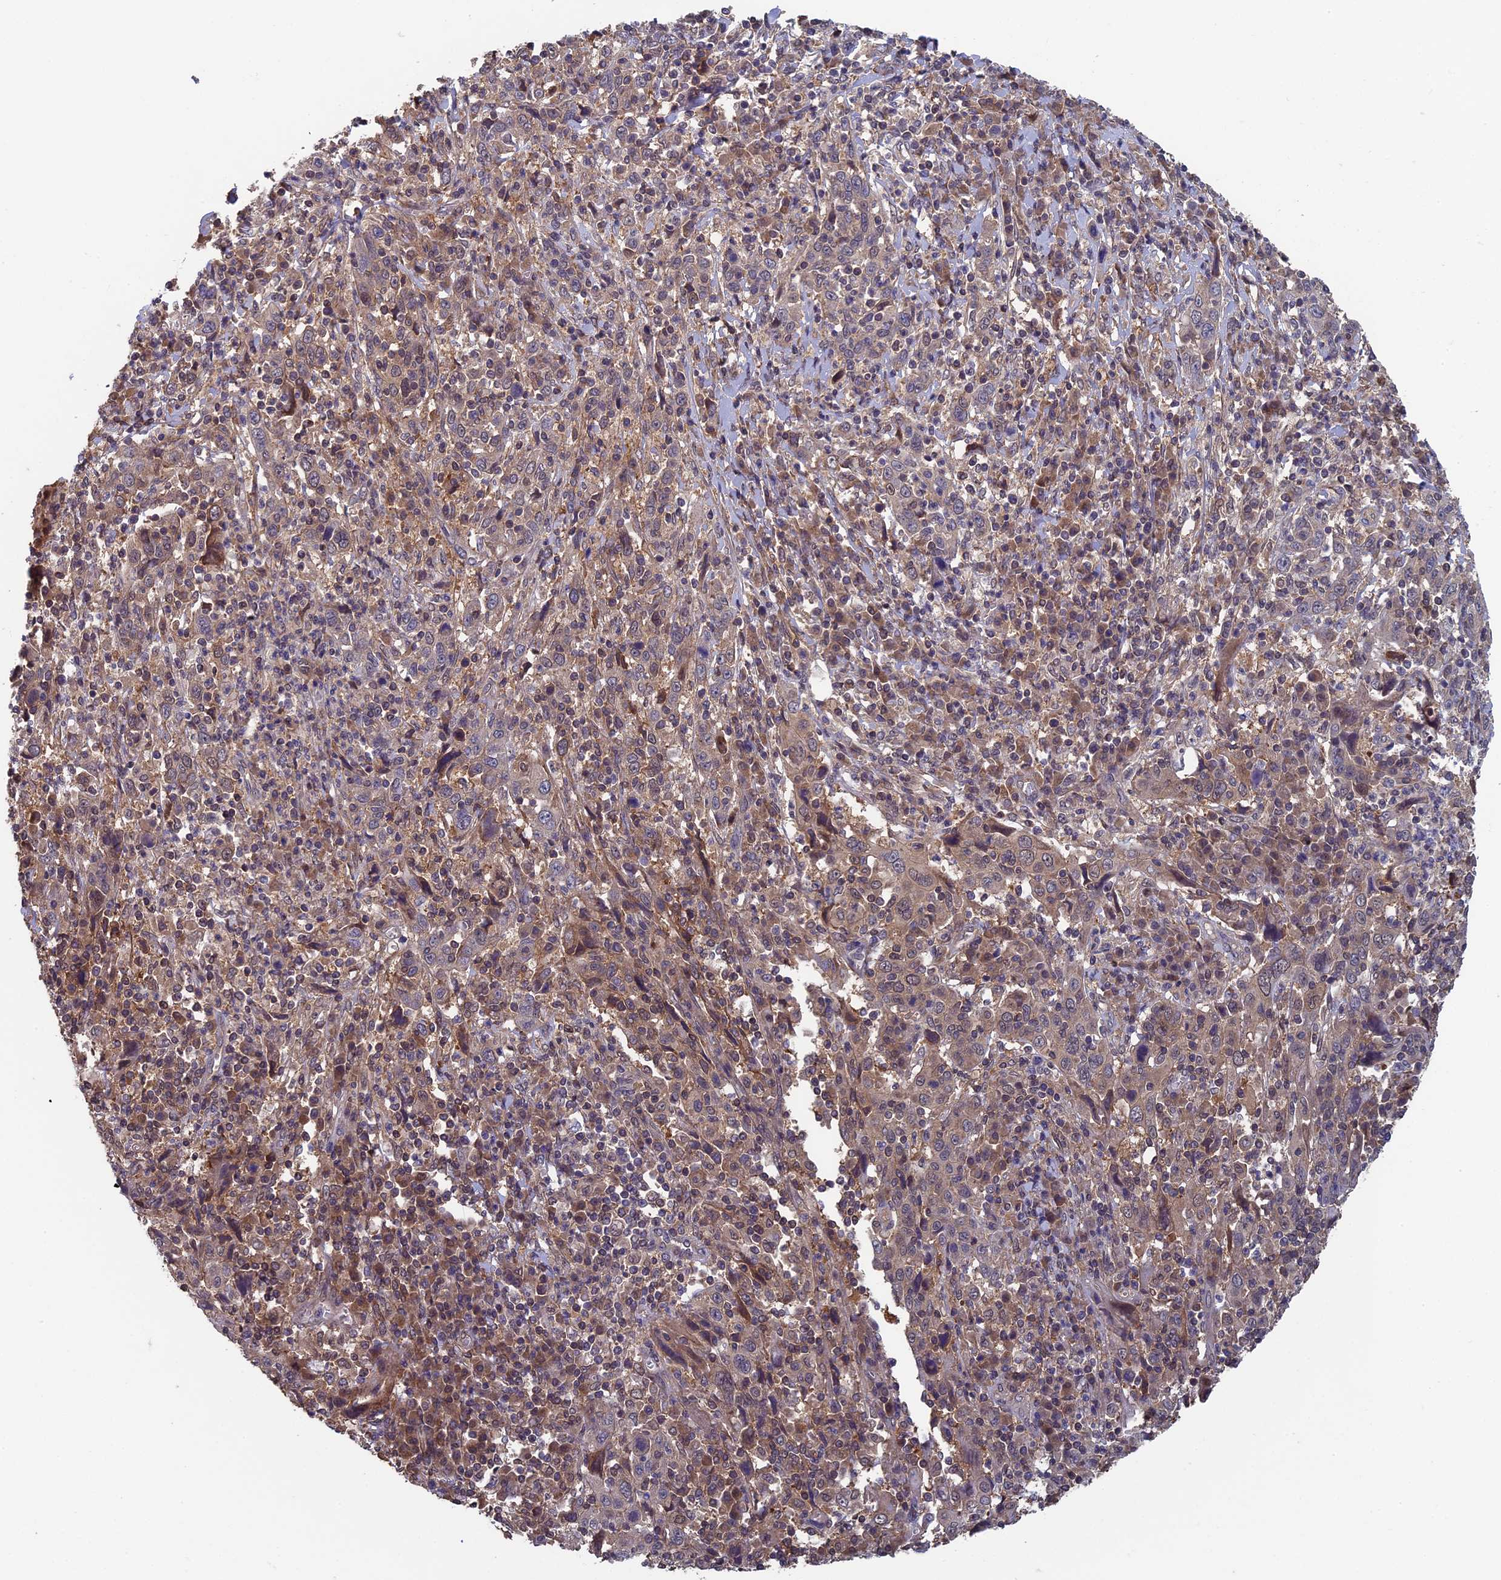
{"staining": {"intensity": "weak", "quantity": "25%-75%", "location": "cytoplasmic/membranous"}, "tissue": "cervical cancer", "cell_type": "Tumor cells", "image_type": "cancer", "snomed": [{"axis": "morphology", "description": "Squamous cell carcinoma, NOS"}, {"axis": "topography", "description": "Cervix"}], "caption": "Cervical squamous cell carcinoma stained for a protein (brown) reveals weak cytoplasmic/membranous positive positivity in approximately 25%-75% of tumor cells.", "gene": "LCMT1", "patient": {"sex": "female", "age": 46}}